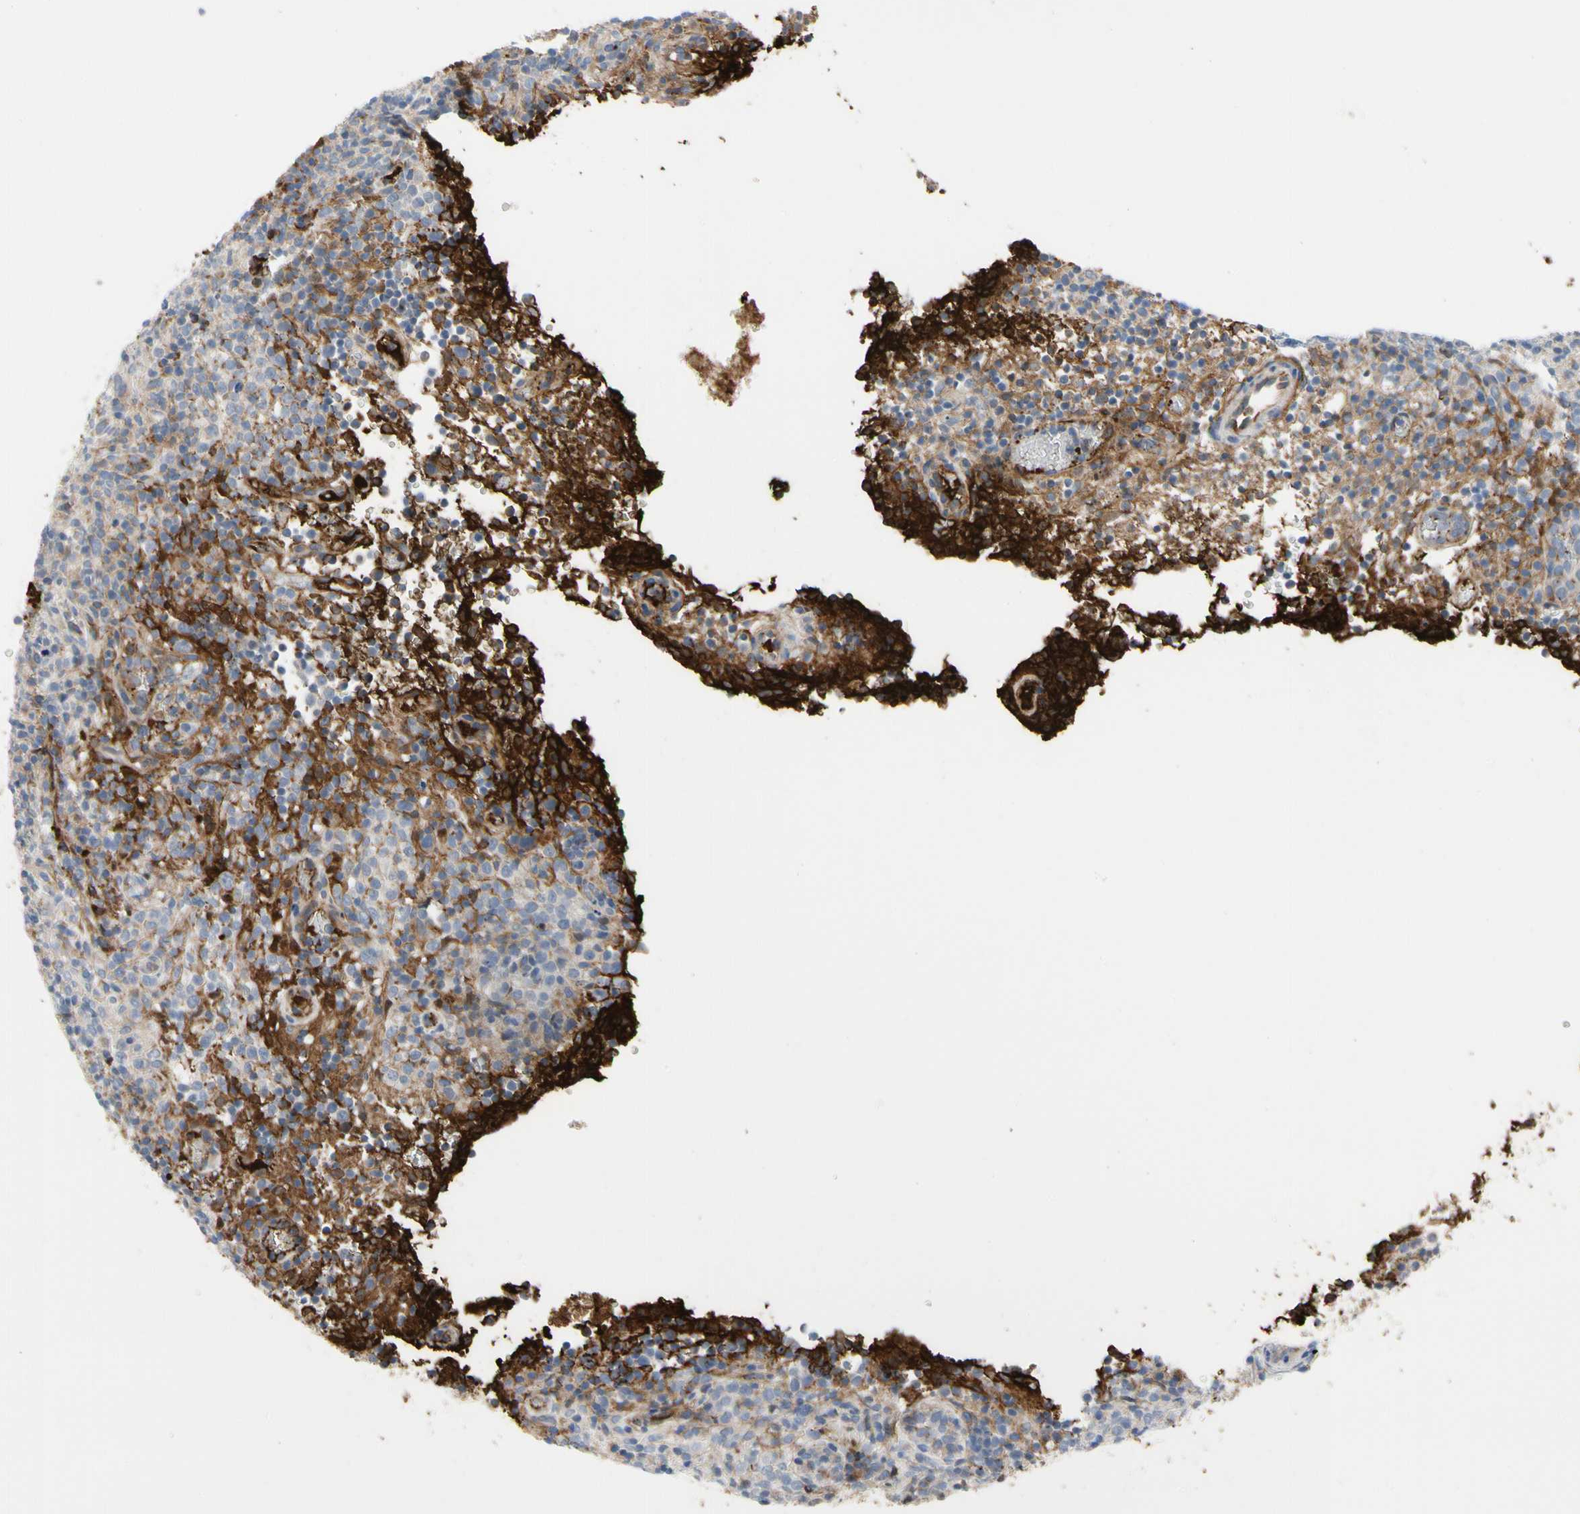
{"staining": {"intensity": "strong", "quantity": "<25%", "location": "cytoplasmic/membranous"}, "tissue": "lymphoma", "cell_type": "Tumor cells", "image_type": "cancer", "snomed": [{"axis": "morphology", "description": "Malignant lymphoma, non-Hodgkin's type, High grade"}, {"axis": "topography", "description": "Lymph node"}], "caption": "A medium amount of strong cytoplasmic/membranous expression is appreciated in about <25% of tumor cells in lymphoma tissue.", "gene": "FGB", "patient": {"sex": "female", "age": 76}}